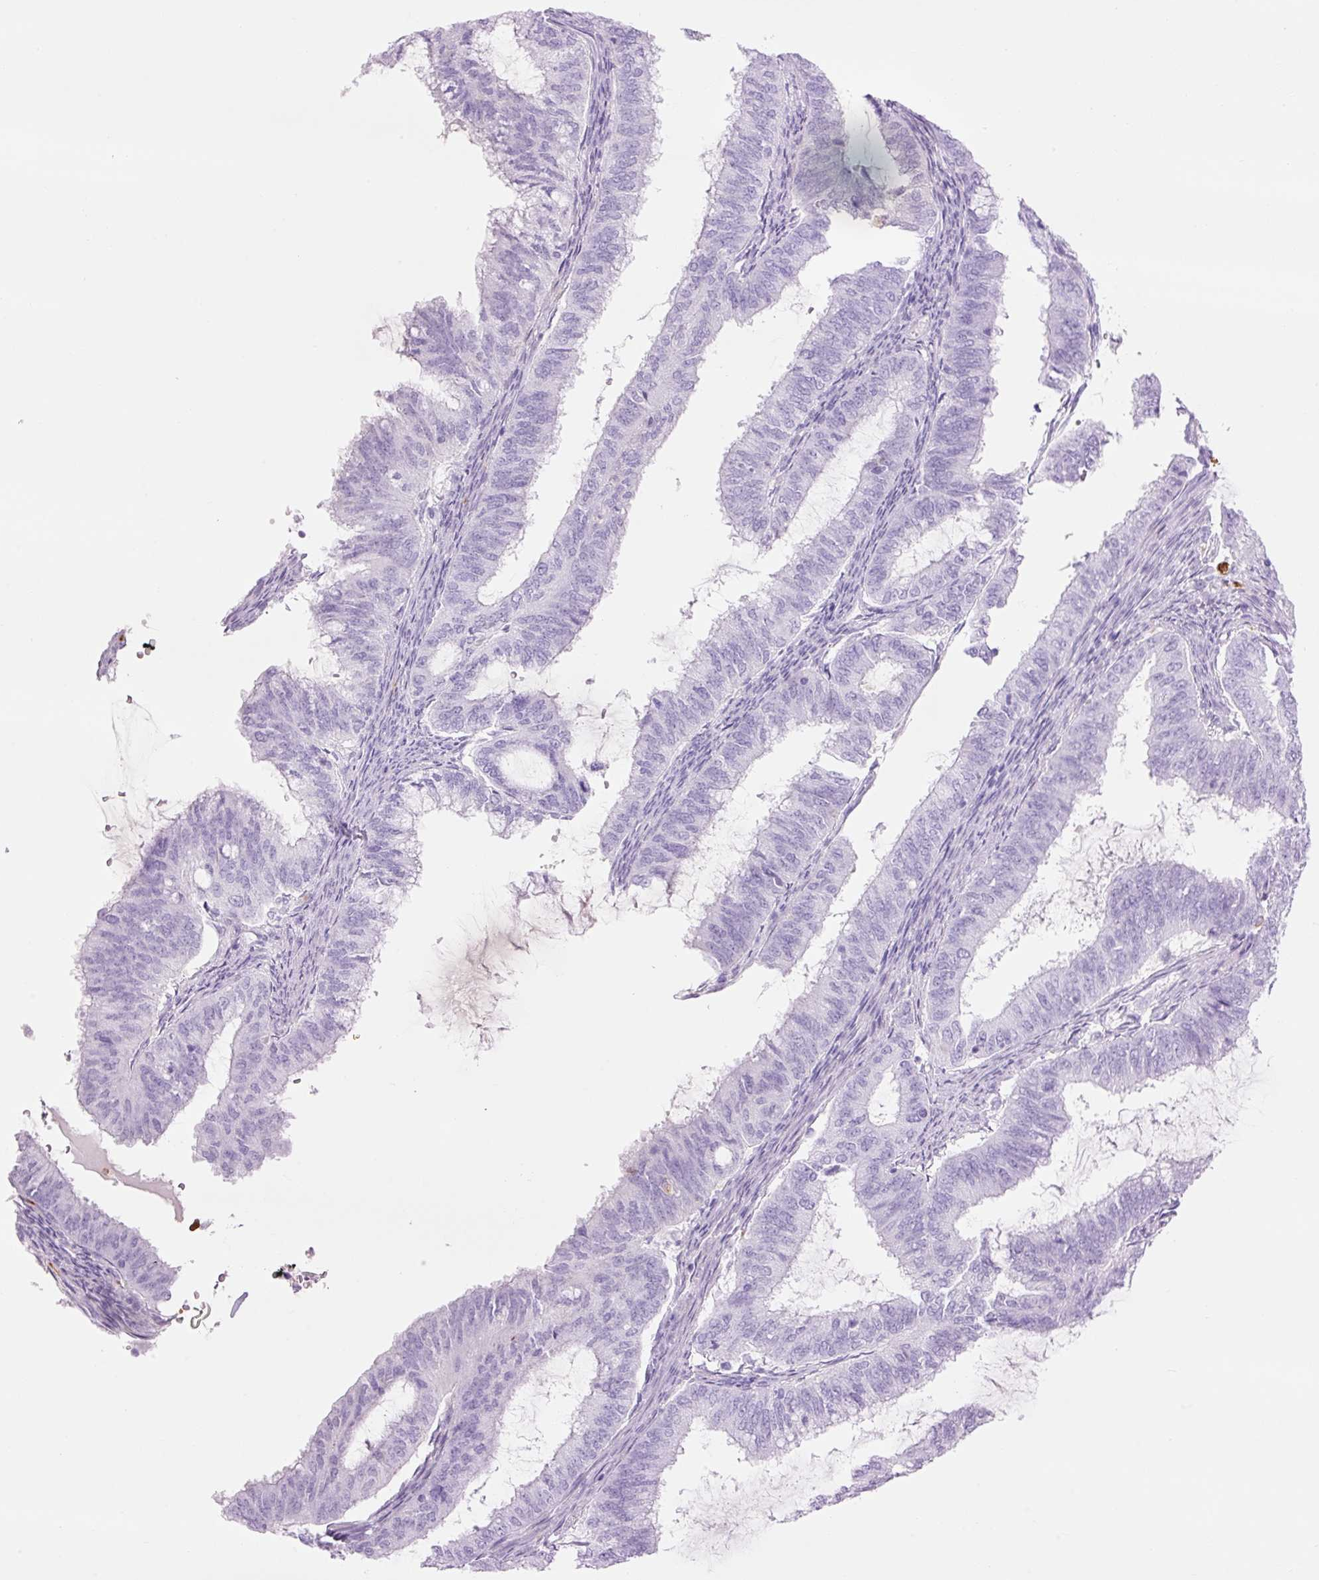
{"staining": {"intensity": "negative", "quantity": "none", "location": "none"}, "tissue": "endometrial cancer", "cell_type": "Tumor cells", "image_type": "cancer", "snomed": [{"axis": "morphology", "description": "Adenocarcinoma, NOS"}, {"axis": "topography", "description": "Endometrium"}], "caption": "A high-resolution photomicrograph shows immunohistochemistry (IHC) staining of endometrial cancer, which displays no significant positivity in tumor cells. The staining was performed using DAB to visualize the protein expression in brown, while the nuclei were stained in blue with hematoxylin (Magnification: 20x).", "gene": "LYZ", "patient": {"sex": "female", "age": 51}}